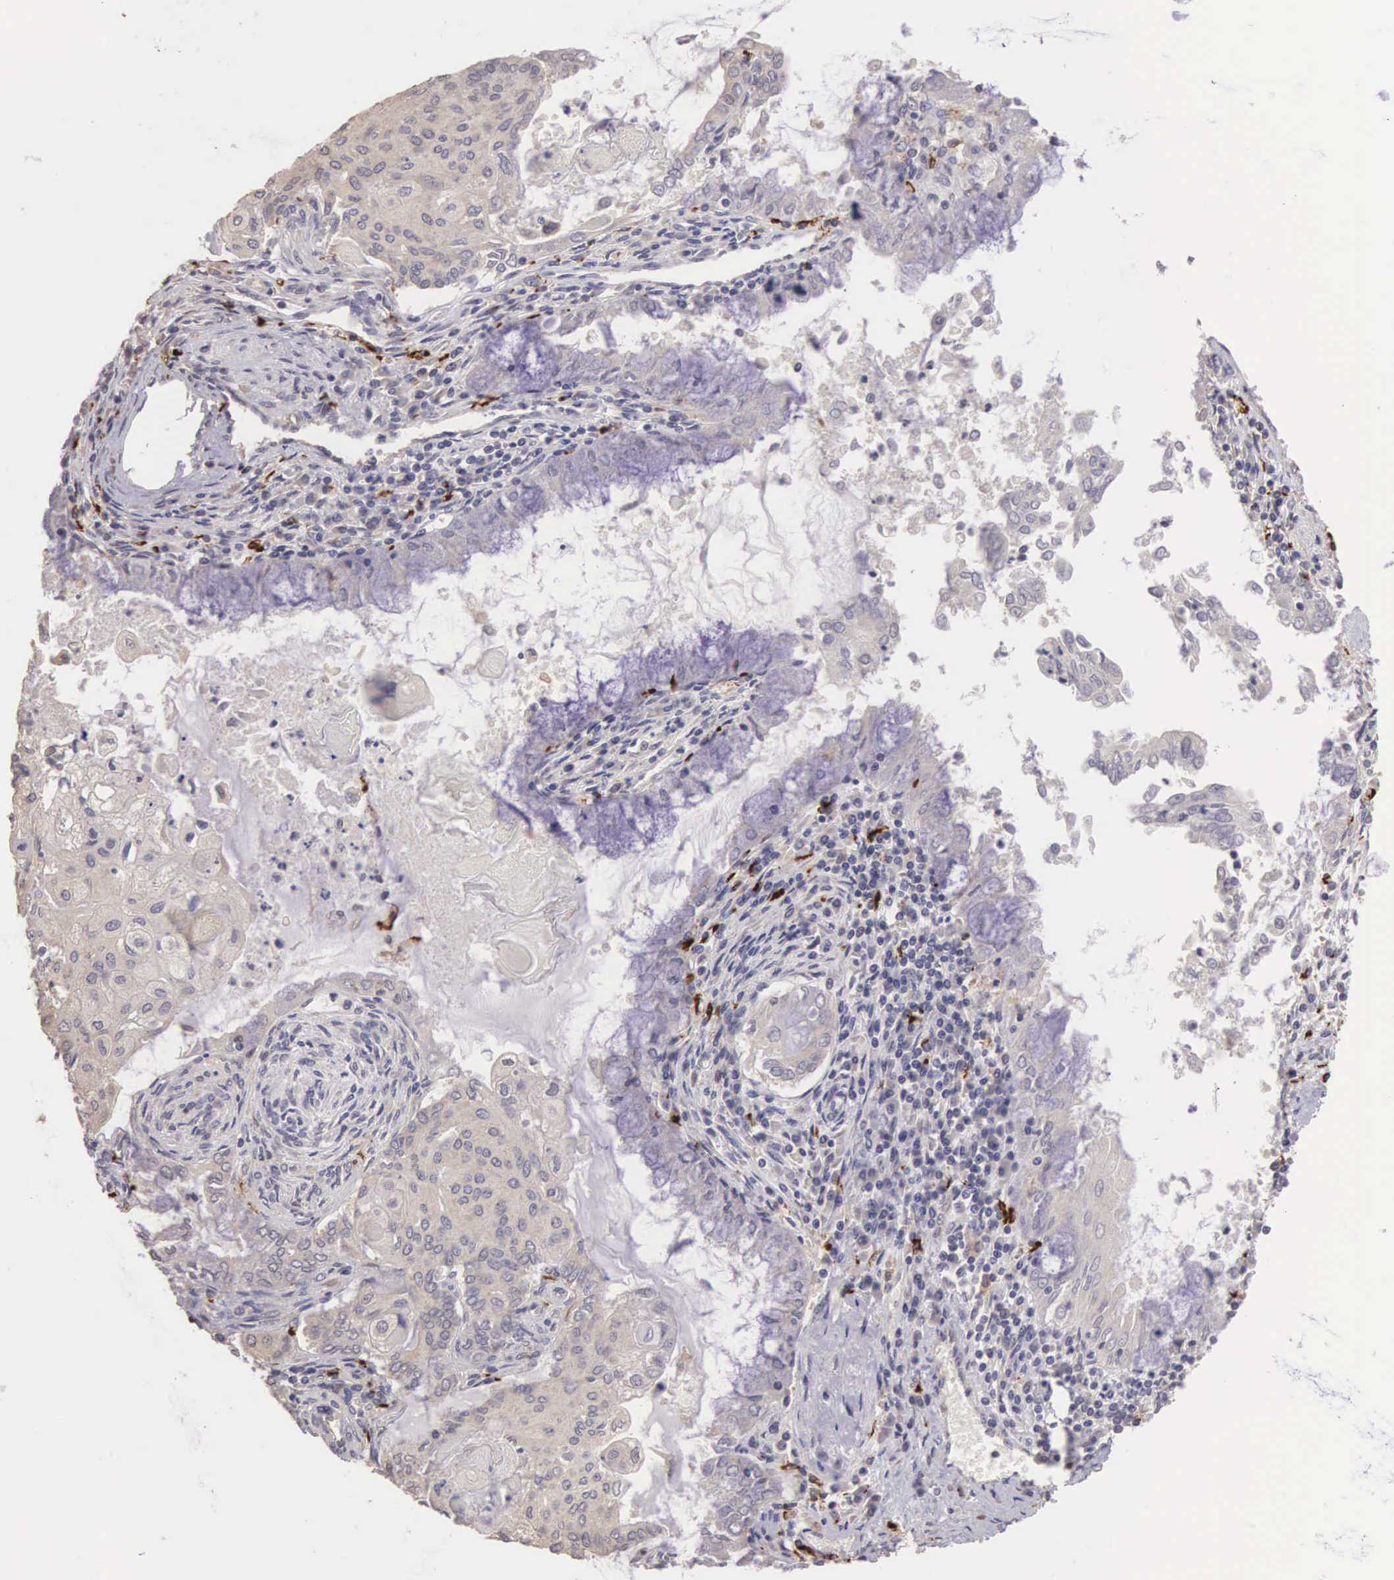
{"staining": {"intensity": "weak", "quantity": ">75%", "location": "cytoplasmic/membranous,nuclear"}, "tissue": "endometrial cancer", "cell_type": "Tumor cells", "image_type": "cancer", "snomed": [{"axis": "morphology", "description": "Adenocarcinoma, NOS"}, {"axis": "topography", "description": "Endometrium"}], "caption": "DAB immunohistochemical staining of human endometrial cancer exhibits weak cytoplasmic/membranous and nuclear protein positivity in approximately >75% of tumor cells. (DAB IHC with brightfield microscopy, high magnification).", "gene": "CDC45", "patient": {"sex": "female", "age": 79}}